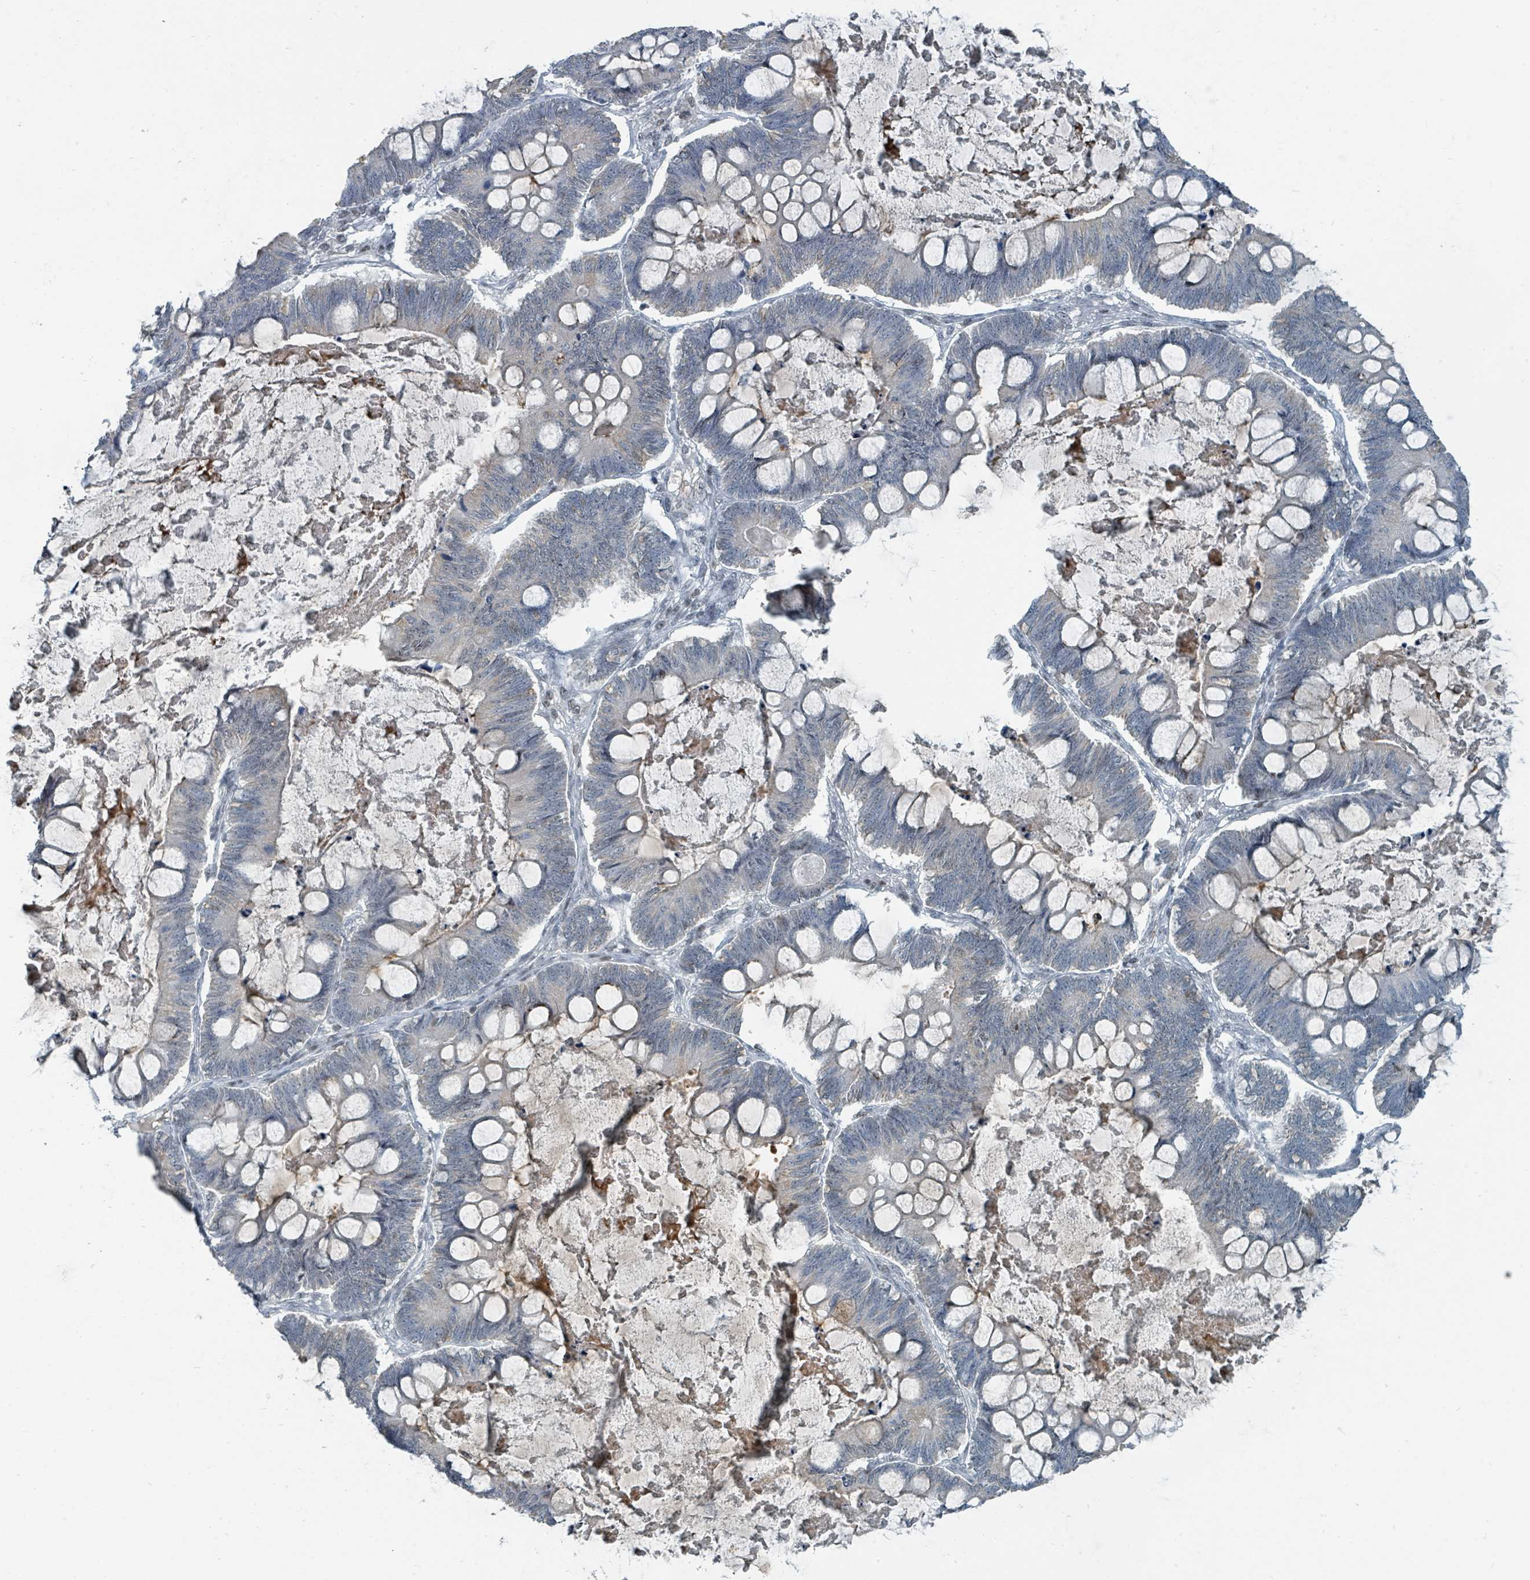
{"staining": {"intensity": "negative", "quantity": "none", "location": "none"}, "tissue": "ovarian cancer", "cell_type": "Tumor cells", "image_type": "cancer", "snomed": [{"axis": "morphology", "description": "Cystadenocarcinoma, mucinous, NOS"}, {"axis": "topography", "description": "Ovary"}], "caption": "Tumor cells show no significant positivity in ovarian cancer.", "gene": "UCK1", "patient": {"sex": "female", "age": 61}}